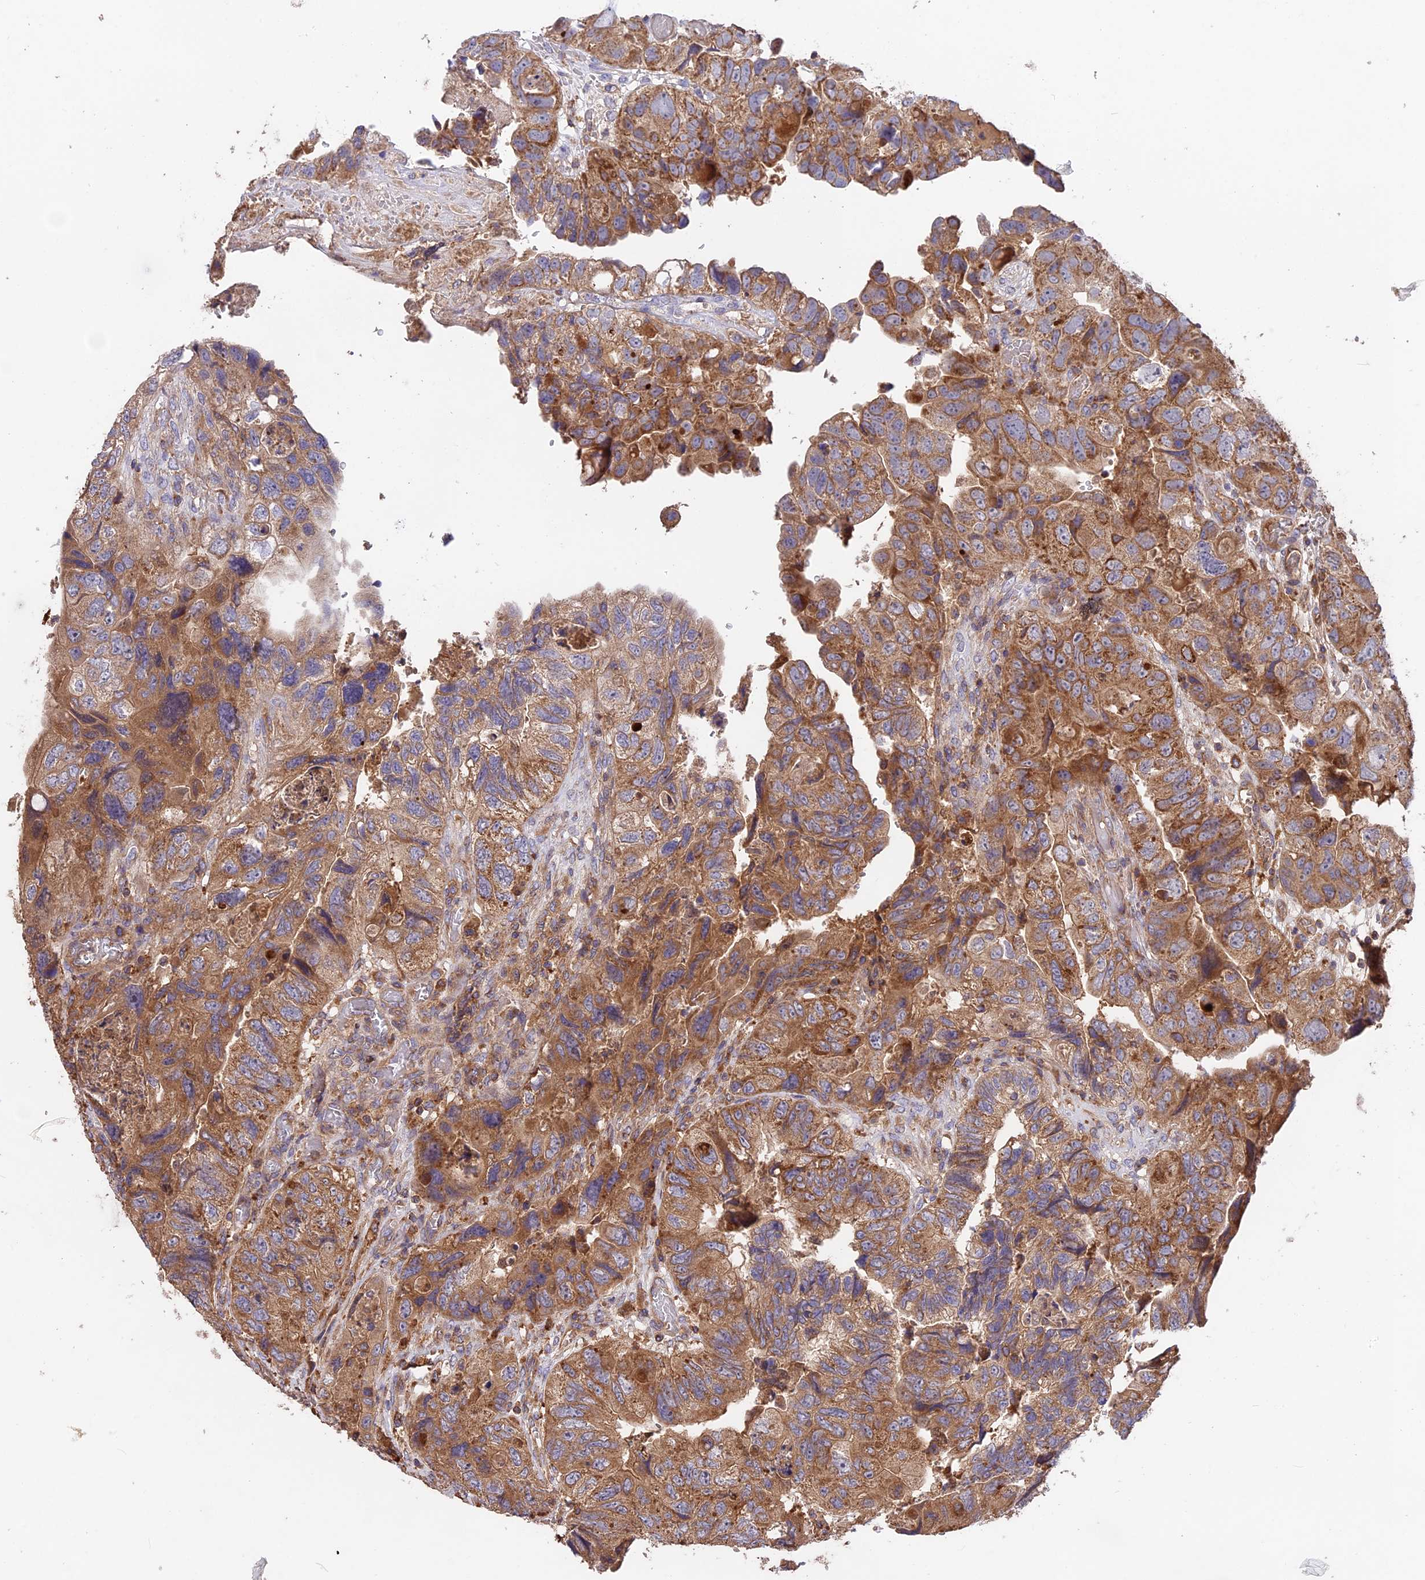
{"staining": {"intensity": "moderate", "quantity": ">75%", "location": "cytoplasmic/membranous"}, "tissue": "colorectal cancer", "cell_type": "Tumor cells", "image_type": "cancer", "snomed": [{"axis": "morphology", "description": "Adenocarcinoma, NOS"}, {"axis": "topography", "description": "Rectum"}], "caption": "Adenocarcinoma (colorectal) stained for a protein shows moderate cytoplasmic/membranous positivity in tumor cells. Immunohistochemistry stains the protein of interest in brown and the nuclei are stained blue.", "gene": "NUDT8", "patient": {"sex": "male", "age": 63}}